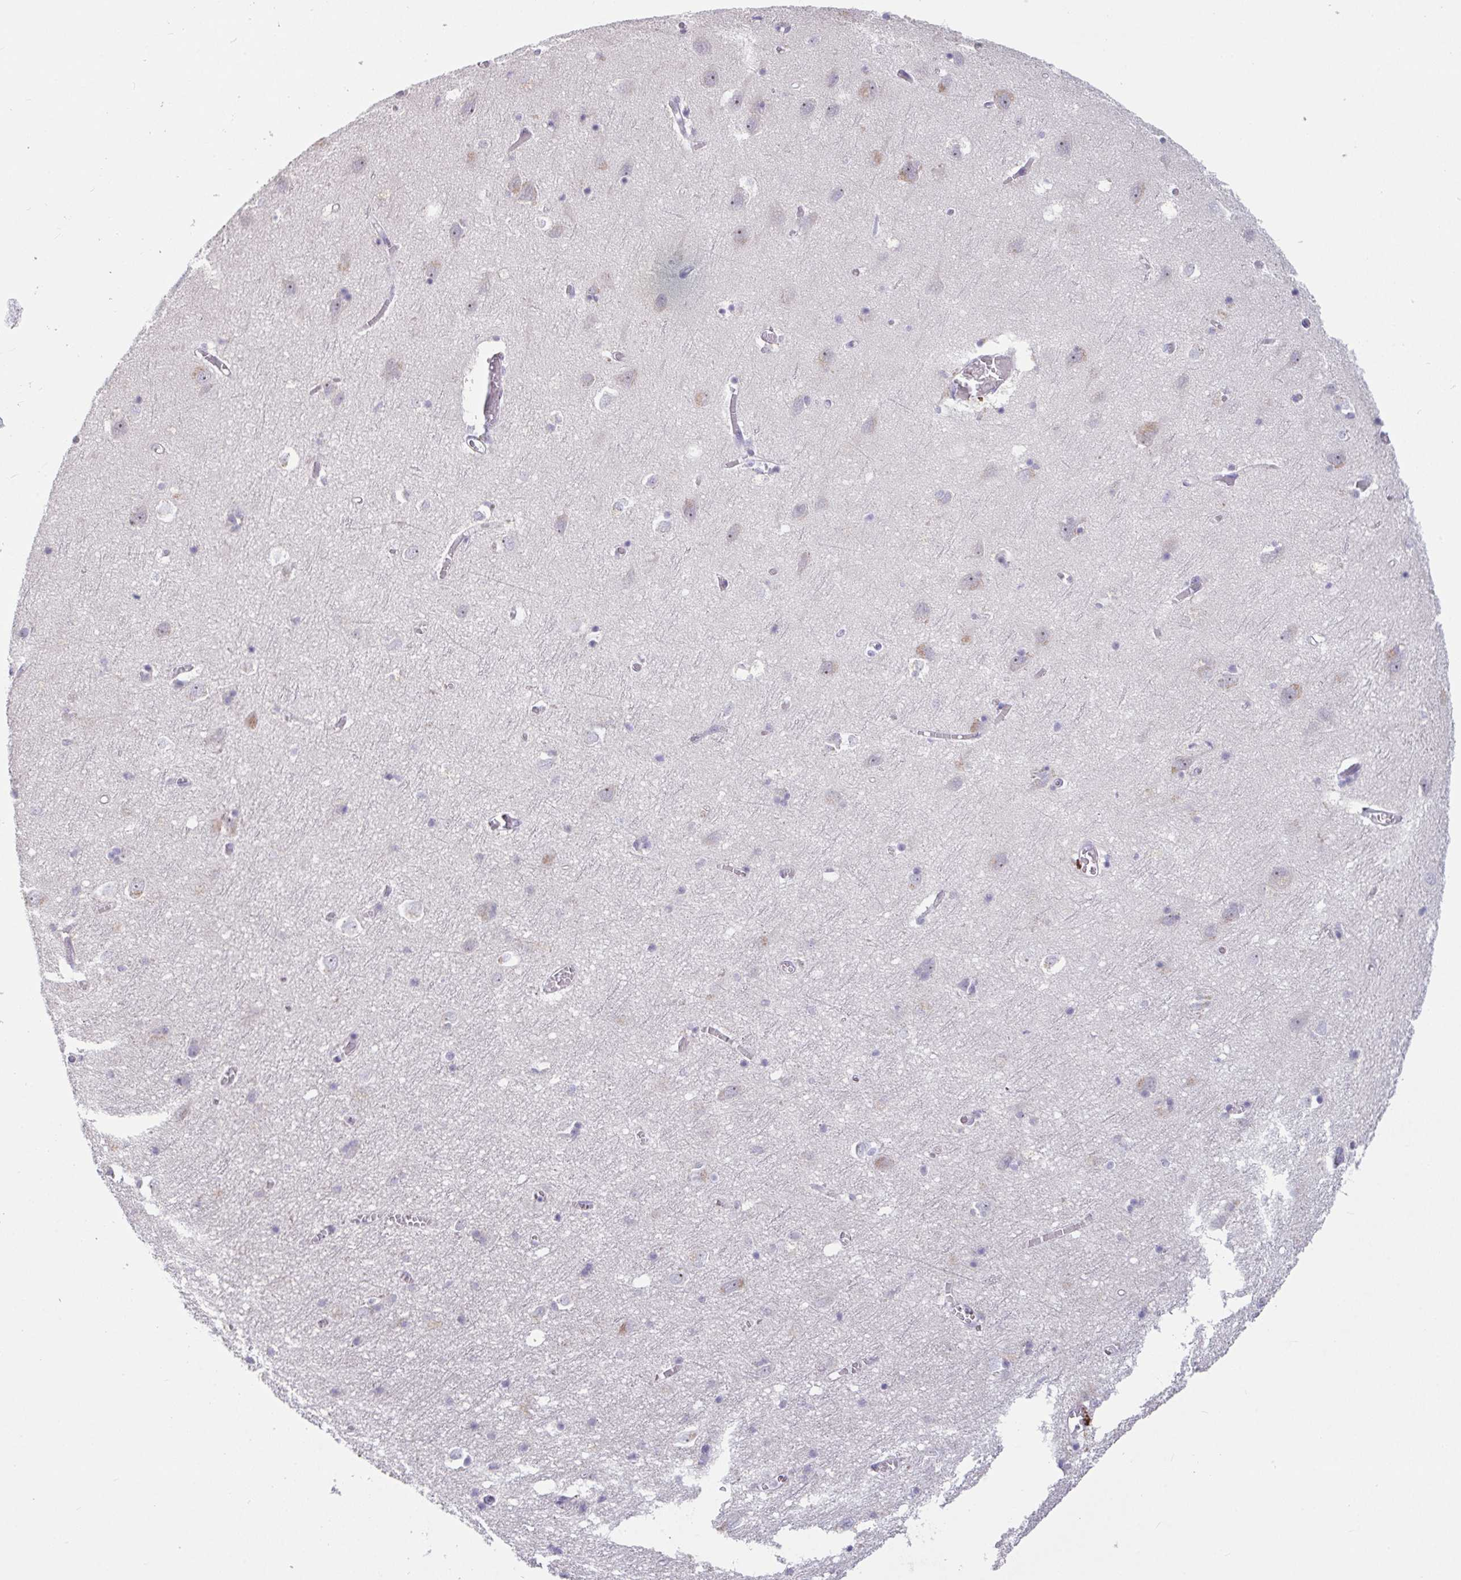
{"staining": {"intensity": "negative", "quantity": "none", "location": "none"}, "tissue": "cerebral cortex", "cell_type": "Endothelial cells", "image_type": "normal", "snomed": [{"axis": "morphology", "description": "Normal tissue, NOS"}, {"axis": "topography", "description": "Cerebral cortex"}], "caption": "Immunohistochemistry (IHC) of unremarkable human cerebral cortex demonstrates no positivity in endothelial cells.", "gene": "MYC", "patient": {"sex": "male", "age": 70}}